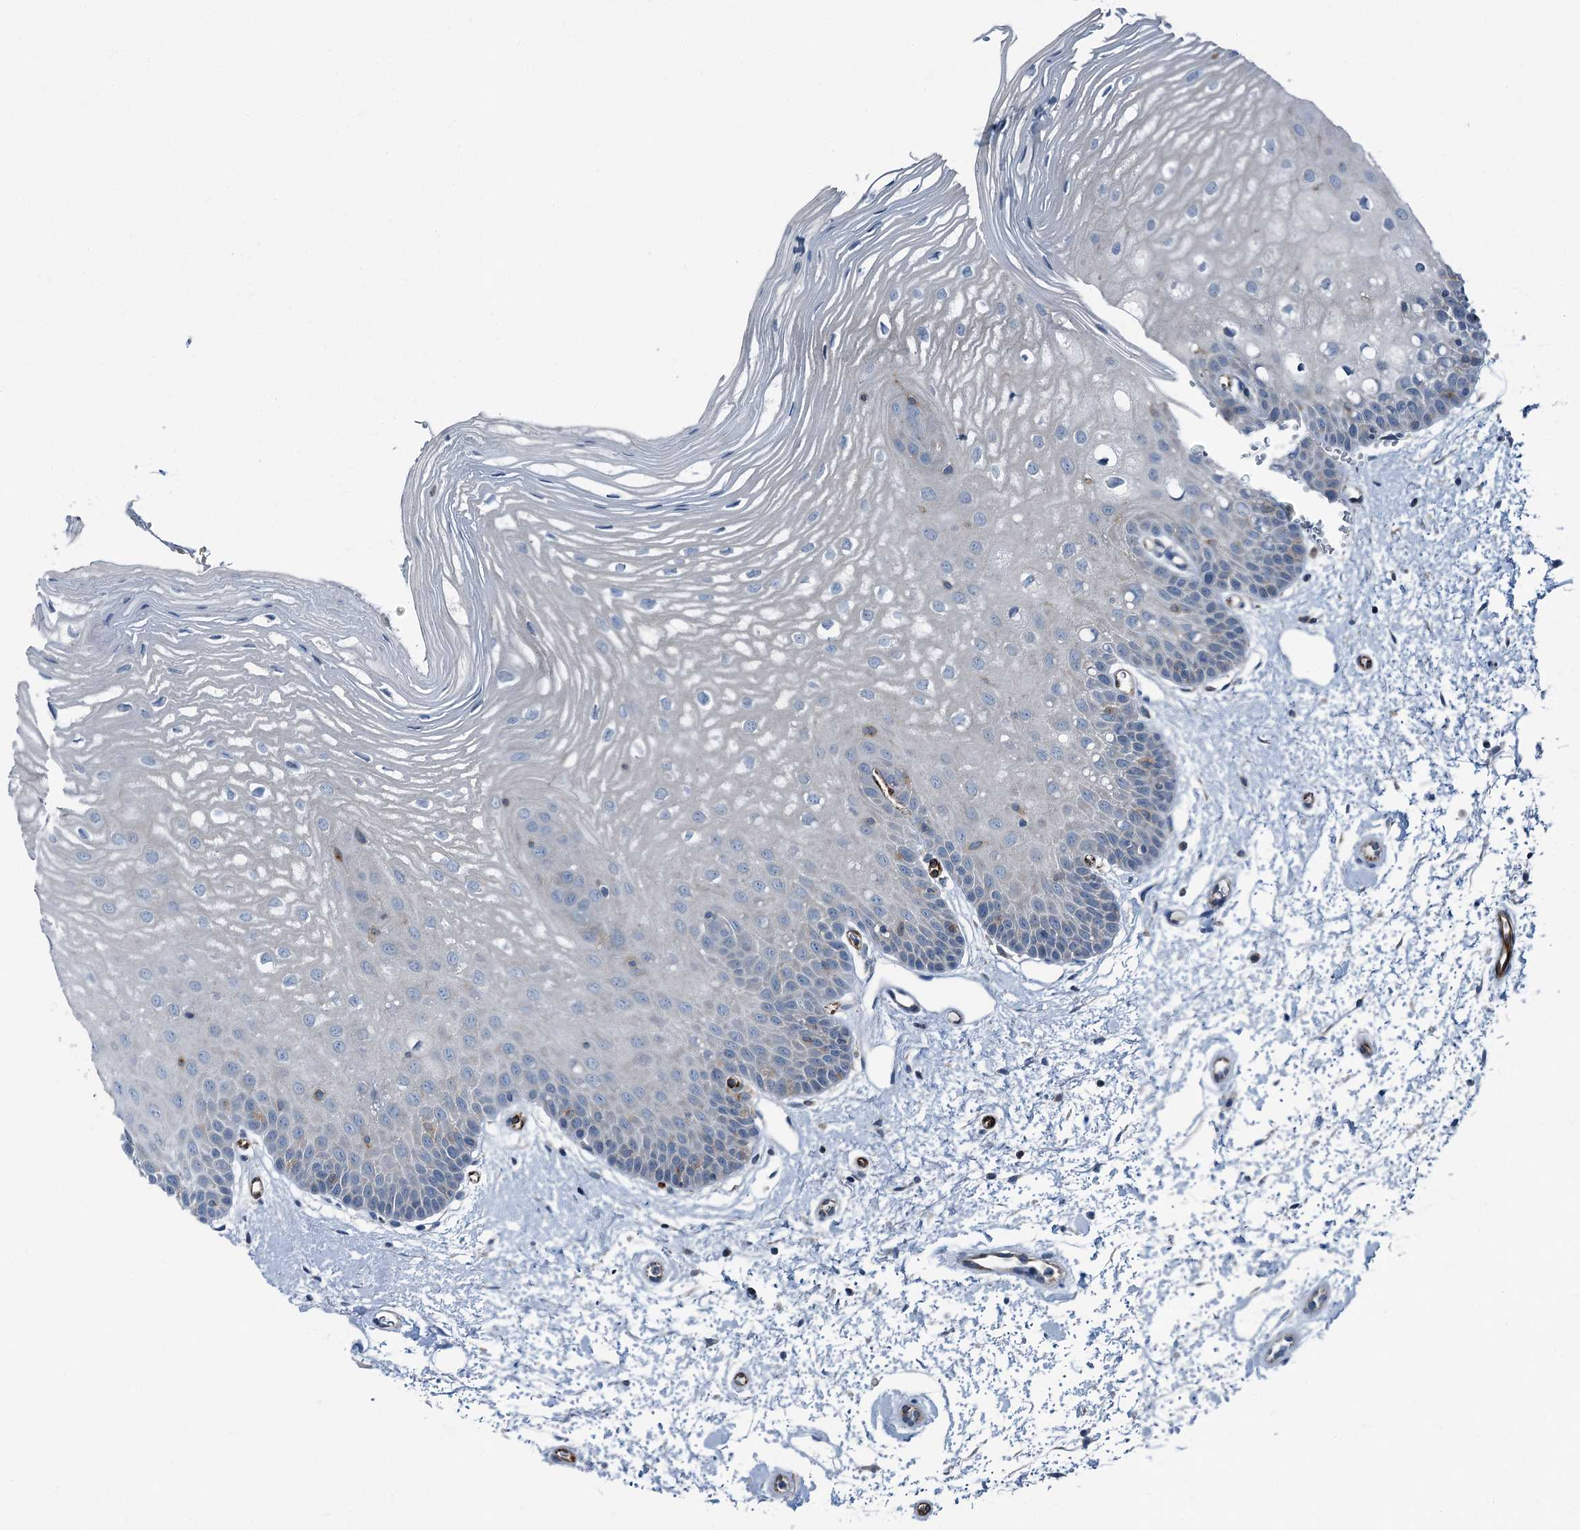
{"staining": {"intensity": "negative", "quantity": "none", "location": "none"}, "tissue": "oral mucosa", "cell_type": "Squamous epithelial cells", "image_type": "normal", "snomed": [{"axis": "morphology", "description": "Normal tissue, NOS"}, {"axis": "topography", "description": "Oral tissue"}, {"axis": "topography", "description": "Tounge, NOS"}], "caption": "A high-resolution micrograph shows IHC staining of normal oral mucosa, which demonstrates no significant expression in squamous epithelial cells. The staining is performed using DAB (3,3'-diaminobenzidine) brown chromogen with nuclei counter-stained in using hematoxylin.", "gene": "AXL", "patient": {"sex": "female", "age": 73}}